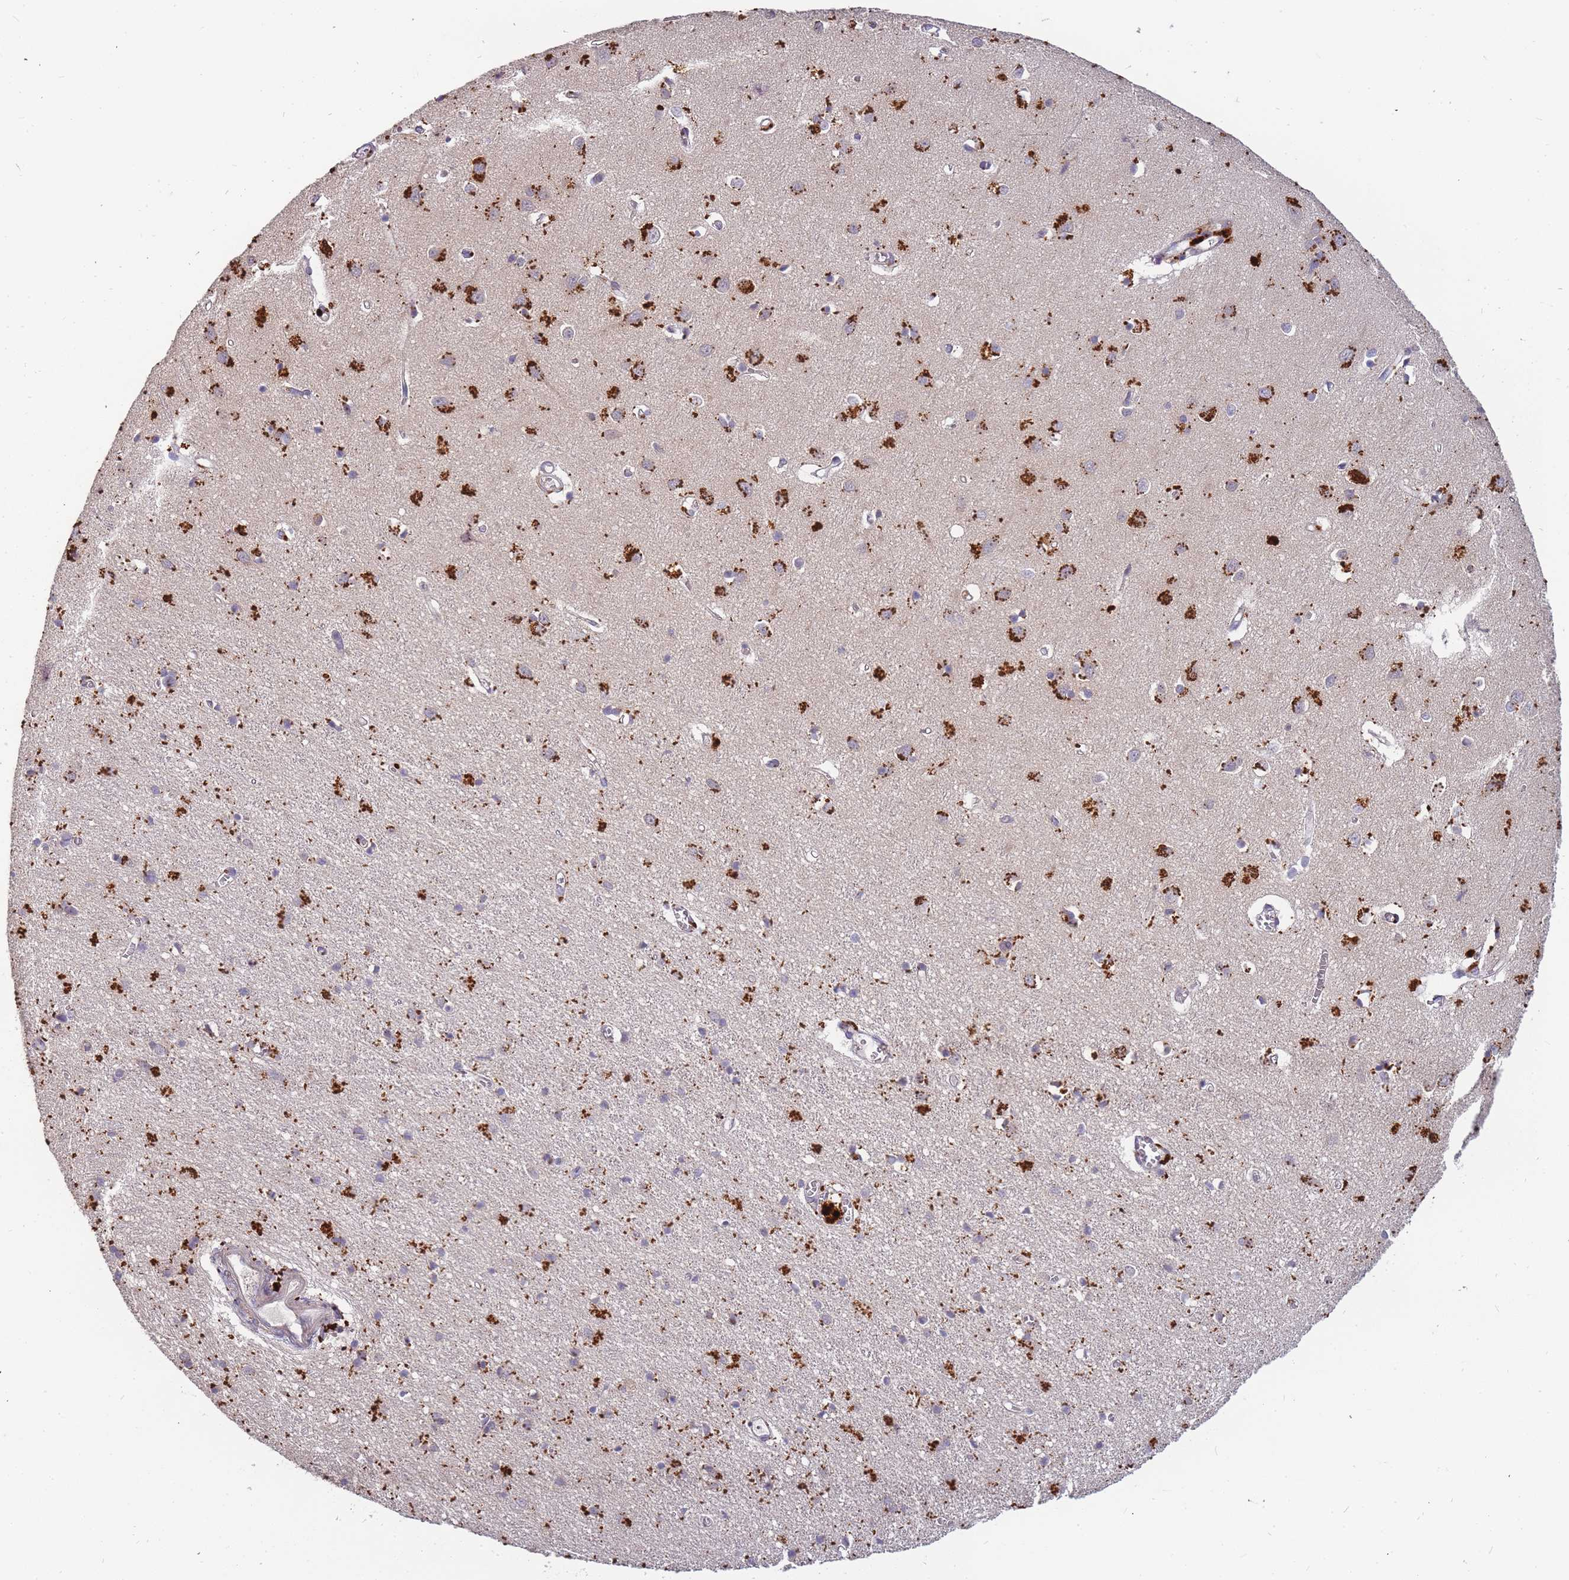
{"staining": {"intensity": "weak", "quantity": ">75%", "location": "cytoplasmic/membranous"}, "tissue": "cerebral cortex", "cell_type": "Endothelial cells", "image_type": "normal", "snomed": [{"axis": "morphology", "description": "Normal tissue, NOS"}, {"axis": "topography", "description": "Cerebral cortex"}], "caption": "Immunohistochemical staining of unremarkable human cerebral cortex reveals >75% levels of weak cytoplasmic/membranous protein expression in about >75% of endothelial cells.", "gene": "ATG5", "patient": {"sex": "female", "age": 64}}